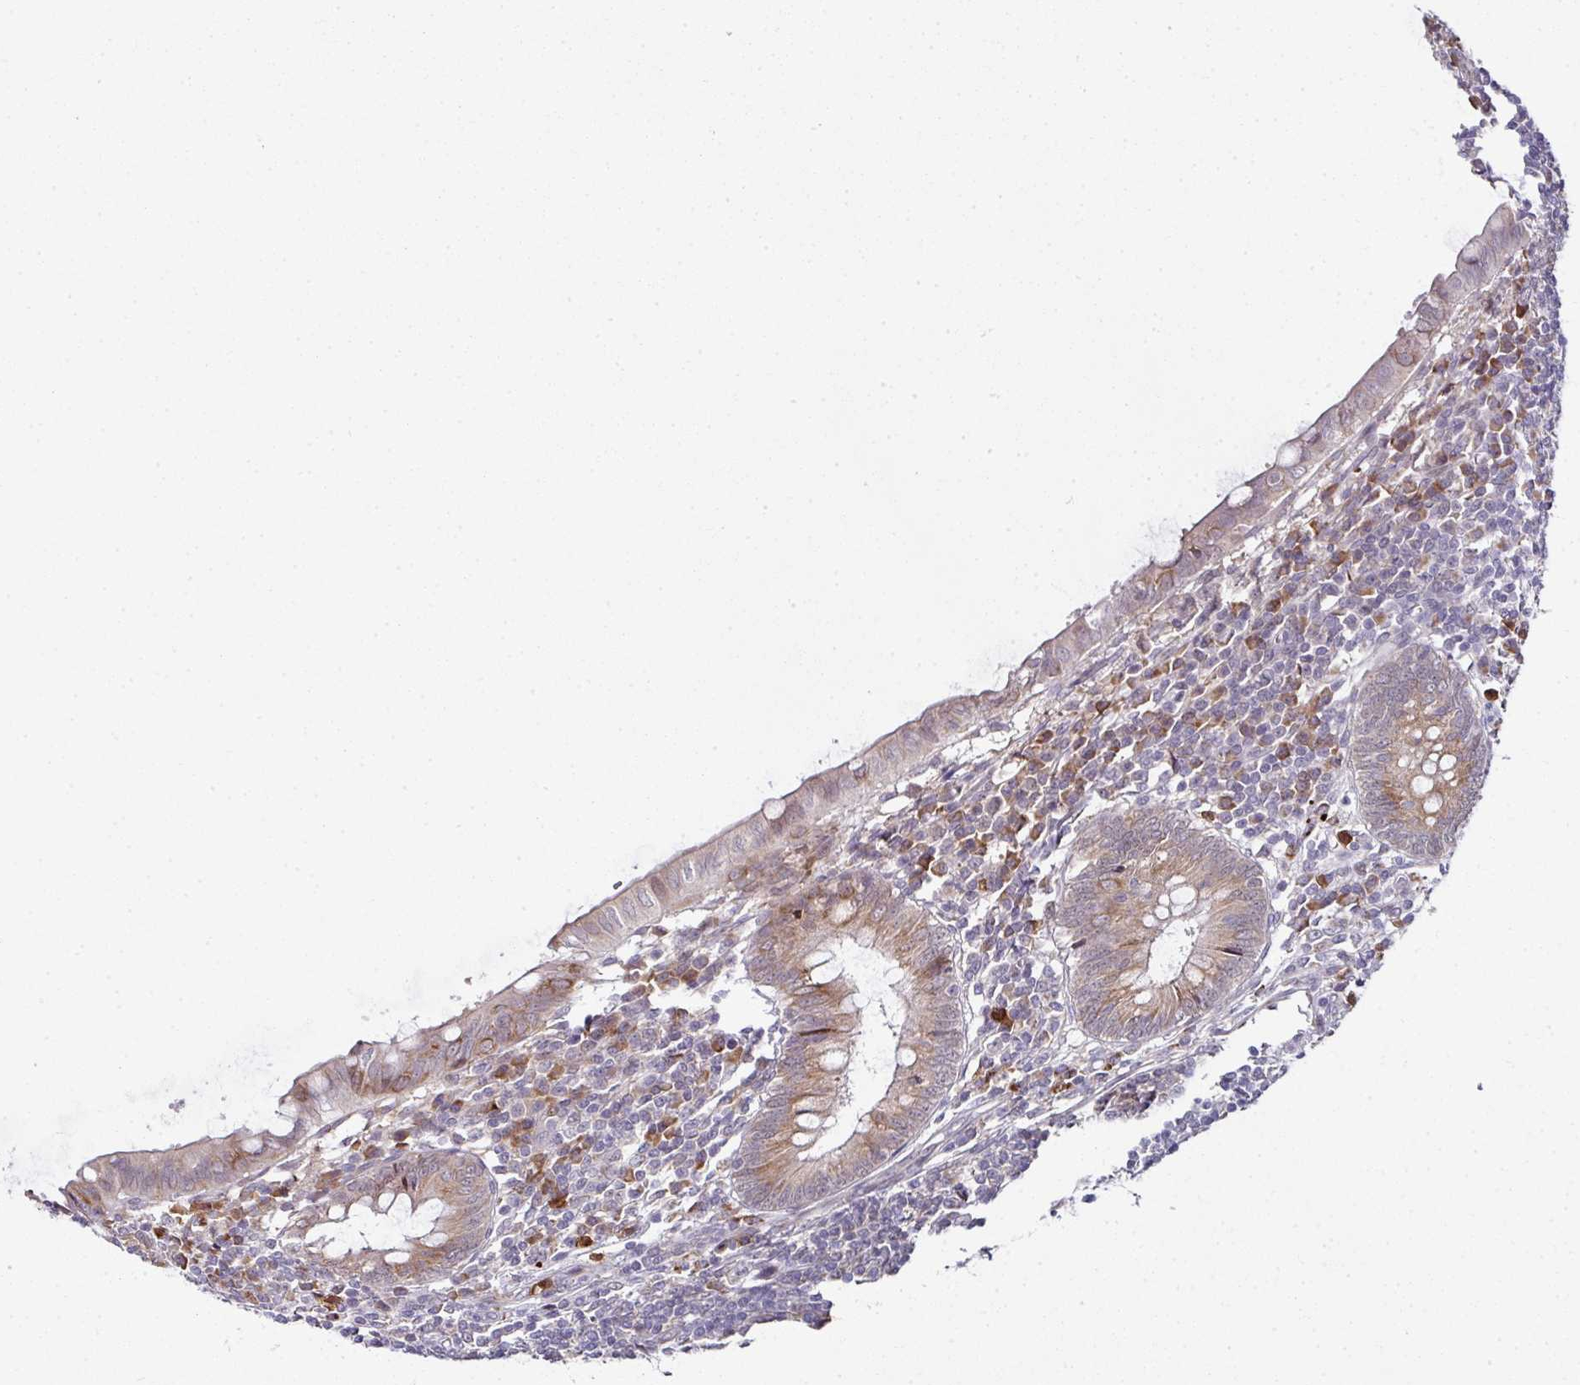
{"staining": {"intensity": "moderate", "quantity": ">75%", "location": "cytoplasmic/membranous"}, "tissue": "appendix", "cell_type": "Glandular cells", "image_type": "normal", "snomed": [{"axis": "morphology", "description": "Normal tissue, NOS"}, {"axis": "topography", "description": "Appendix"}], "caption": "DAB (3,3'-diaminobenzidine) immunohistochemical staining of benign human appendix demonstrates moderate cytoplasmic/membranous protein positivity in approximately >75% of glandular cells. The staining was performed using DAB (3,3'-diaminobenzidine) to visualize the protein expression in brown, while the nuclei were stained in blue with hematoxylin (Magnification: 20x).", "gene": "APOLD1", "patient": {"sex": "male", "age": 83}}